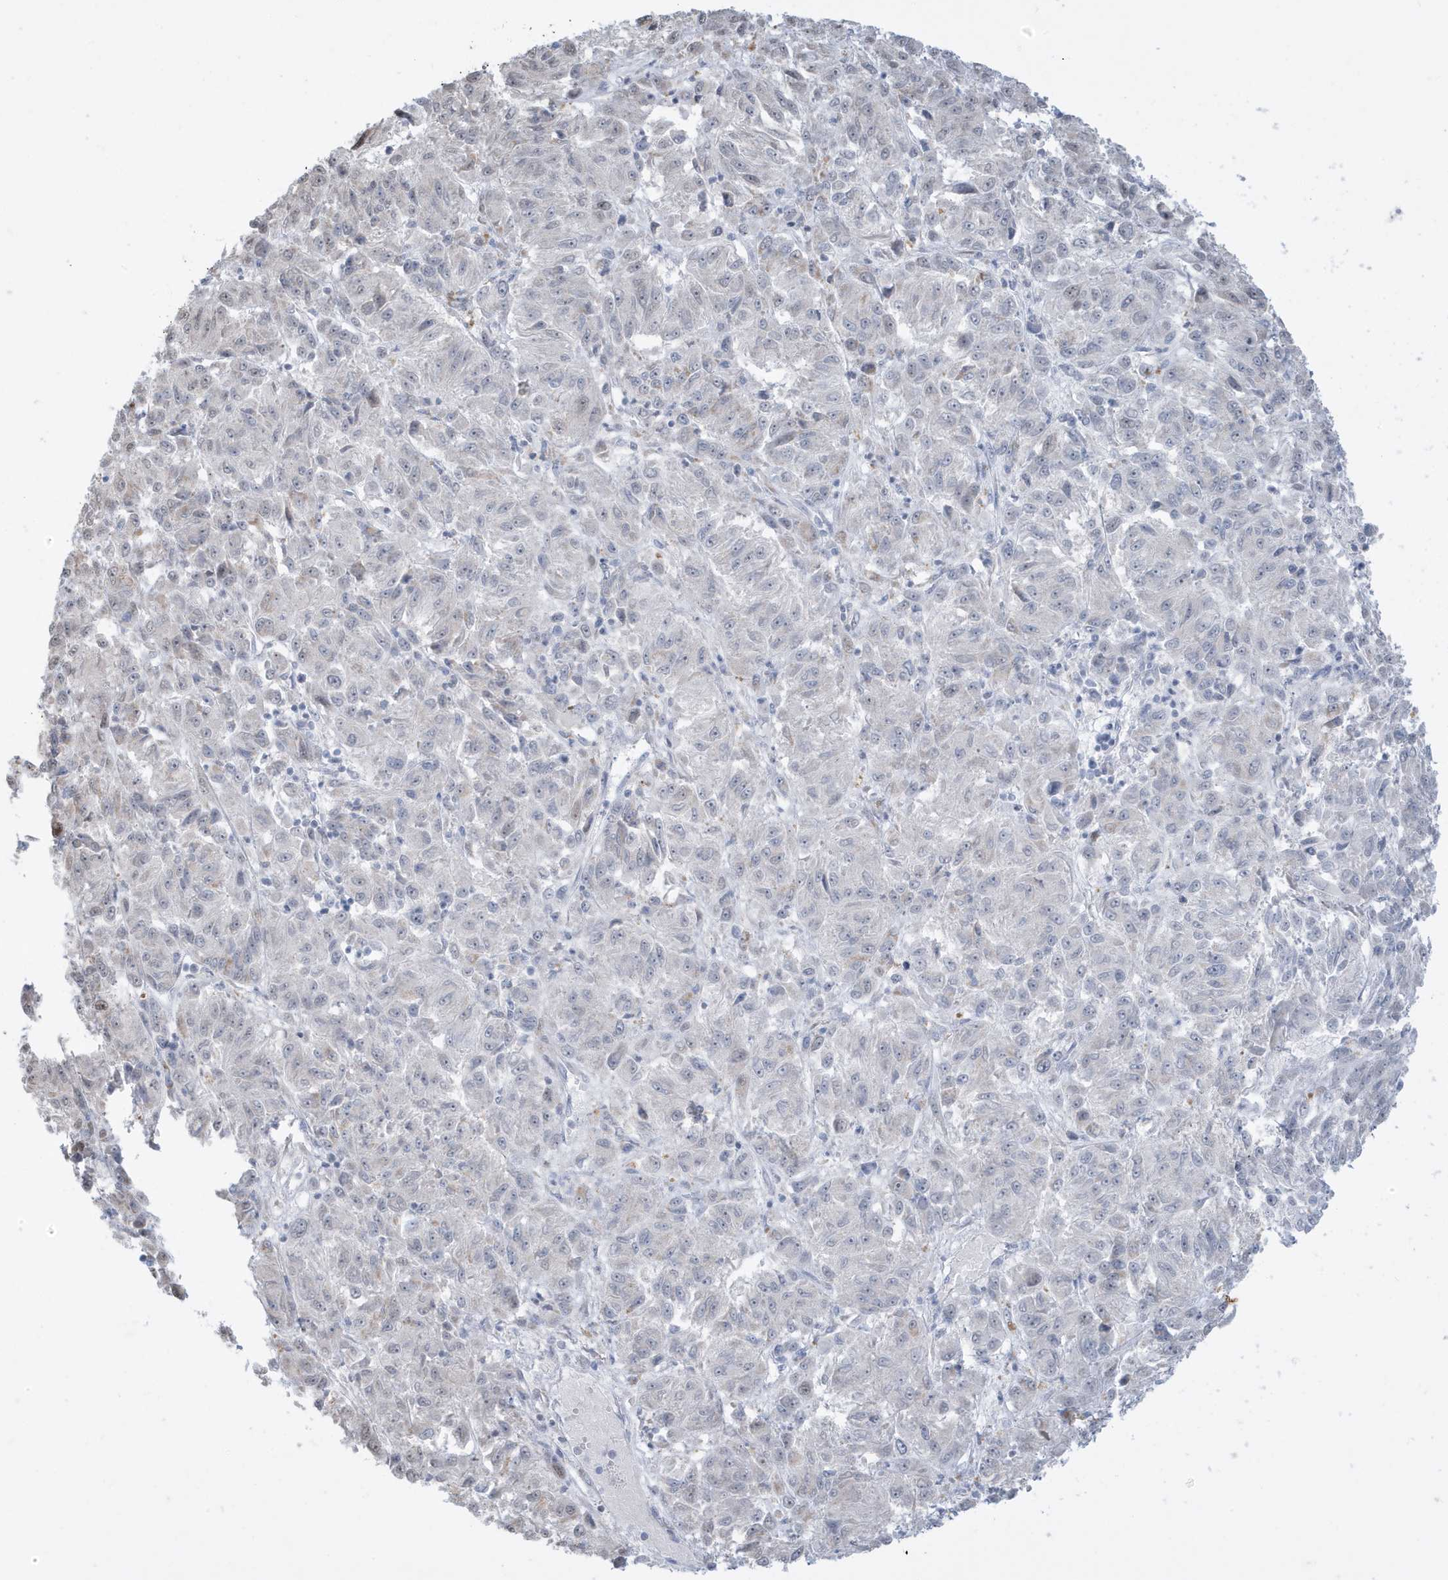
{"staining": {"intensity": "negative", "quantity": "none", "location": "none"}, "tissue": "melanoma", "cell_type": "Tumor cells", "image_type": "cancer", "snomed": [{"axis": "morphology", "description": "Malignant melanoma, Metastatic site"}, {"axis": "topography", "description": "Lung"}], "caption": "Human malignant melanoma (metastatic site) stained for a protein using immunohistochemistry exhibits no expression in tumor cells.", "gene": "FNDC1", "patient": {"sex": "male", "age": 64}}